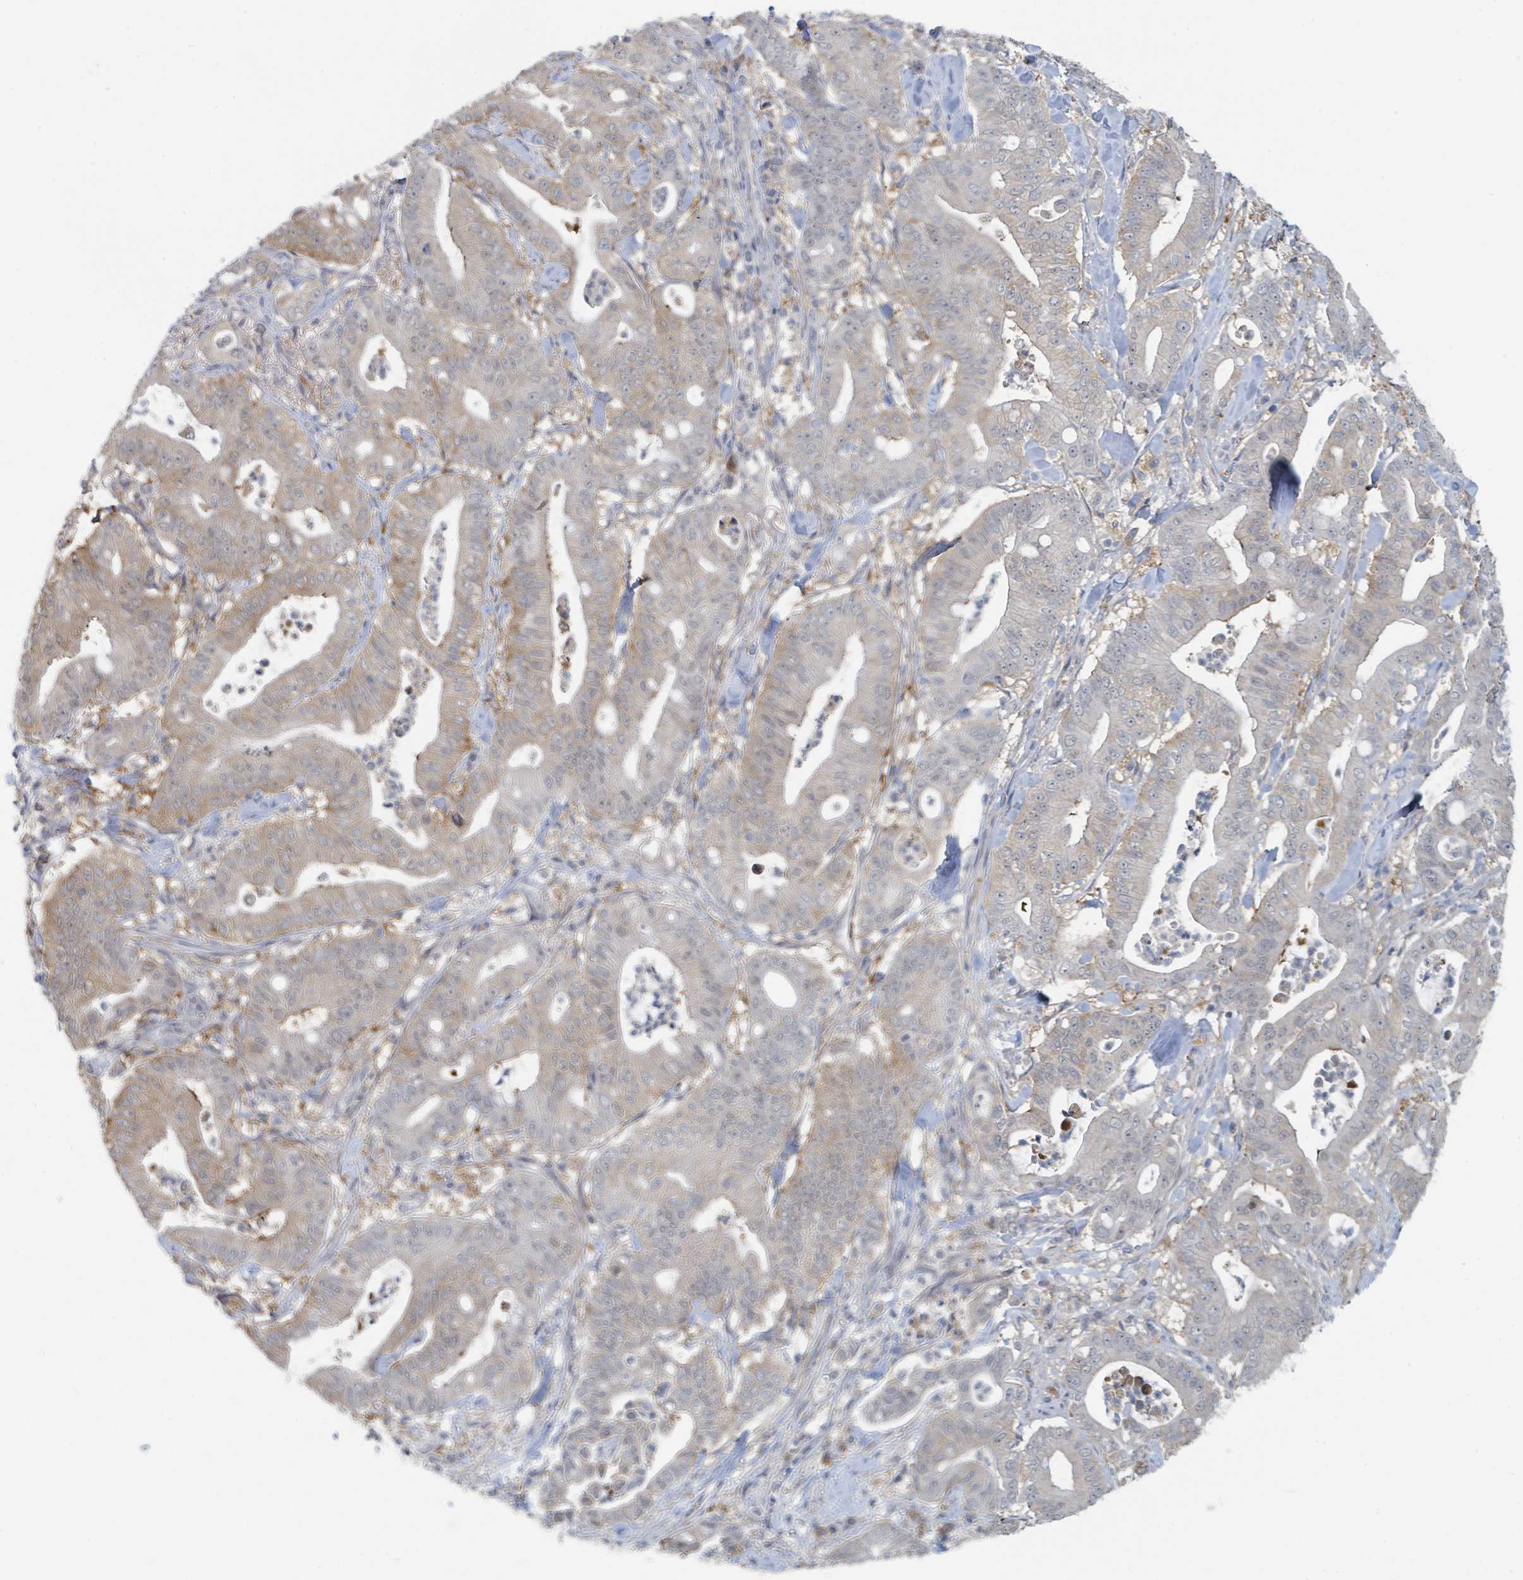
{"staining": {"intensity": "weak", "quantity": "25%-75%", "location": "cytoplasmic/membranous"}, "tissue": "pancreatic cancer", "cell_type": "Tumor cells", "image_type": "cancer", "snomed": [{"axis": "morphology", "description": "Adenocarcinoma, NOS"}, {"axis": "topography", "description": "Pancreas"}], "caption": "Immunohistochemical staining of pancreatic adenocarcinoma displays low levels of weak cytoplasmic/membranous positivity in approximately 25%-75% of tumor cells. (Stains: DAB in brown, nuclei in blue, Microscopy: brightfield microscopy at high magnification).", "gene": "ANKRD55", "patient": {"sex": "male", "age": 71}}